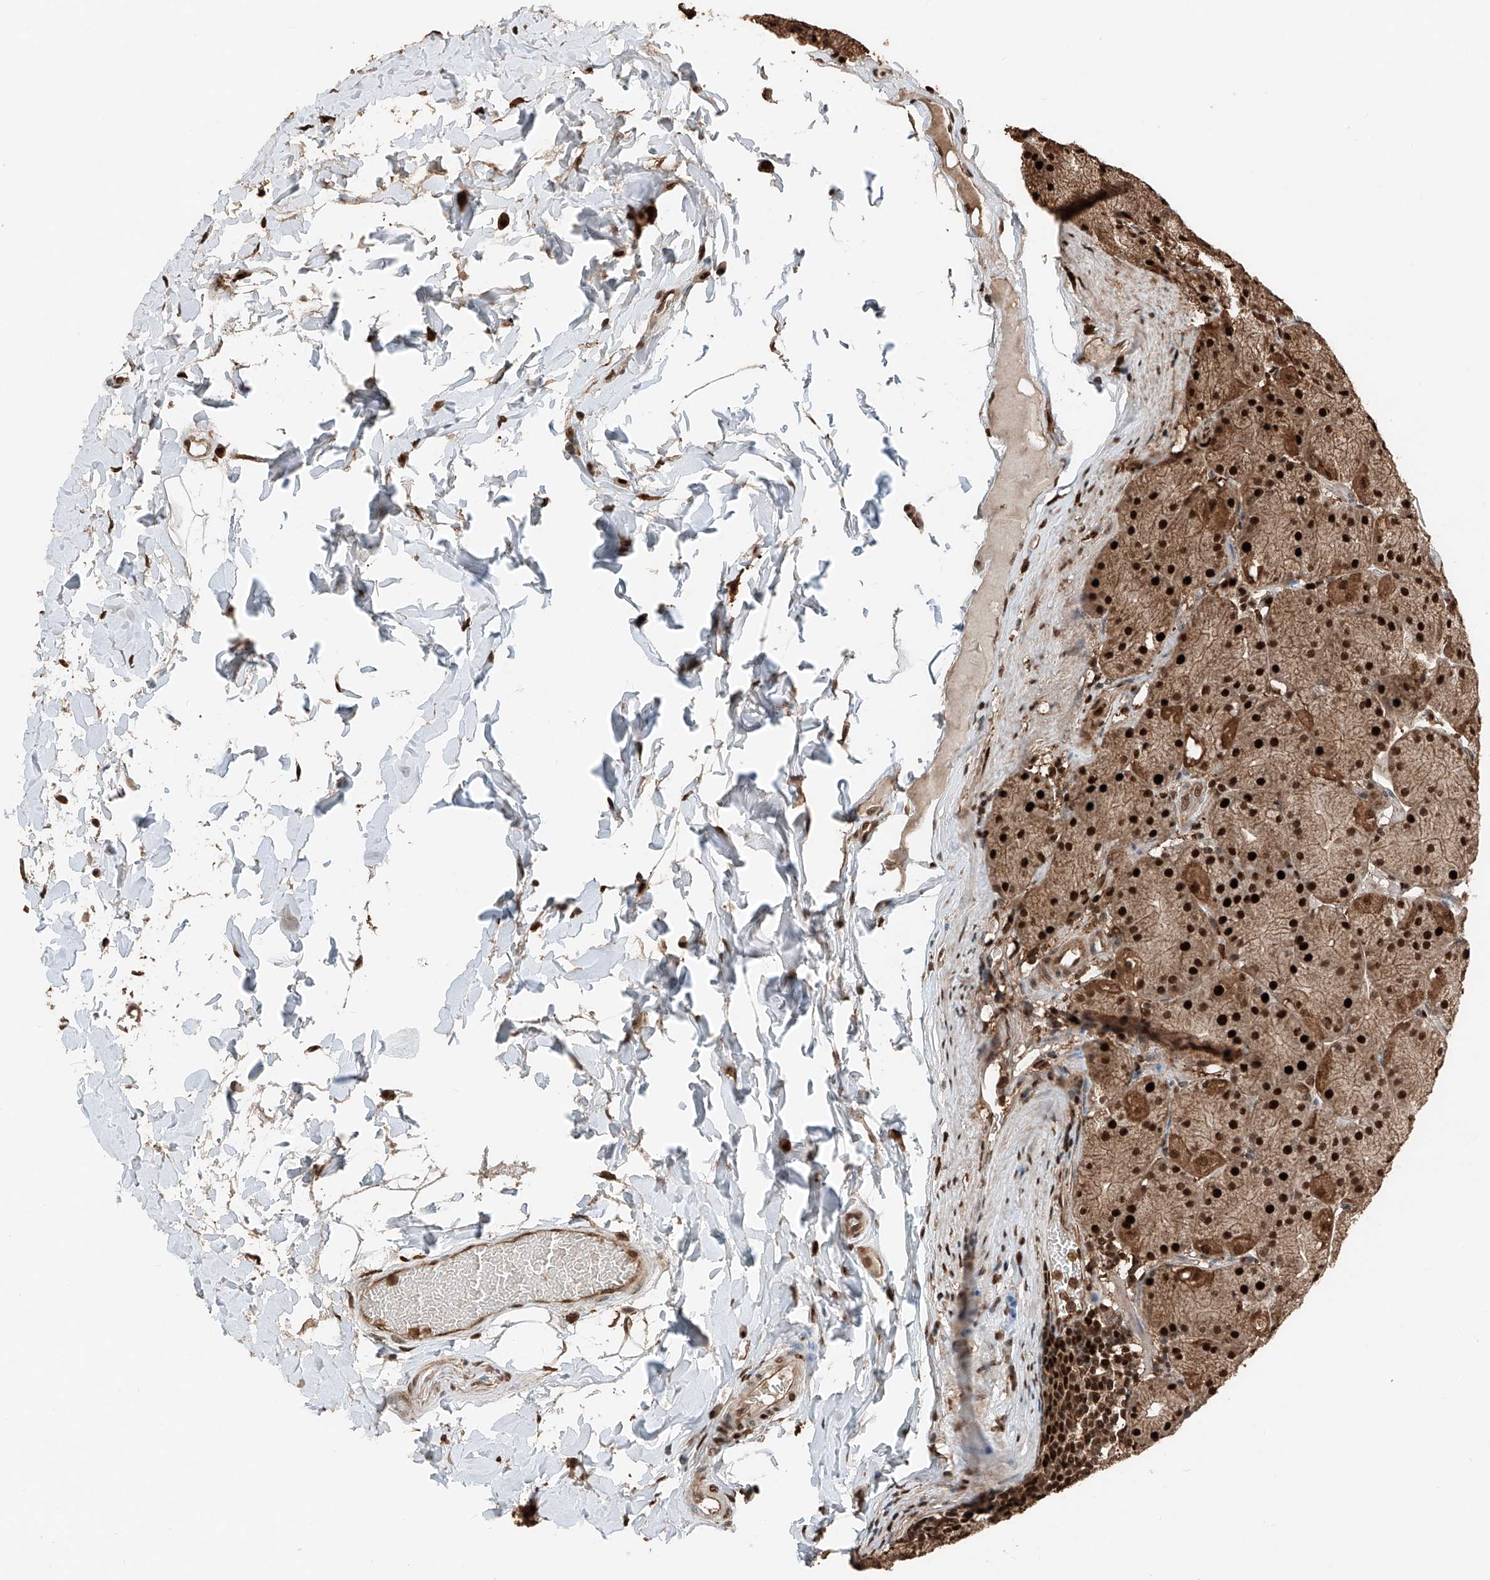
{"staining": {"intensity": "strong", "quantity": ">75%", "location": "cytoplasmic/membranous,nuclear"}, "tissue": "stomach", "cell_type": "Glandular cells", "image_type": "normal", "snomed": [{"axis": "morphology", "description": "Normal tissue, NOS"}, {"axis": "topography", "description": "Stomach, upper"}], "caption": "Protein expression analysis of unremarkable stomach demonstrates strong cytoplasmic/membranous,nuclear positivity in approximately >75% of glandular cells.", "gene": "RMND1", "patient": {"sex": "female", "age": 56}}